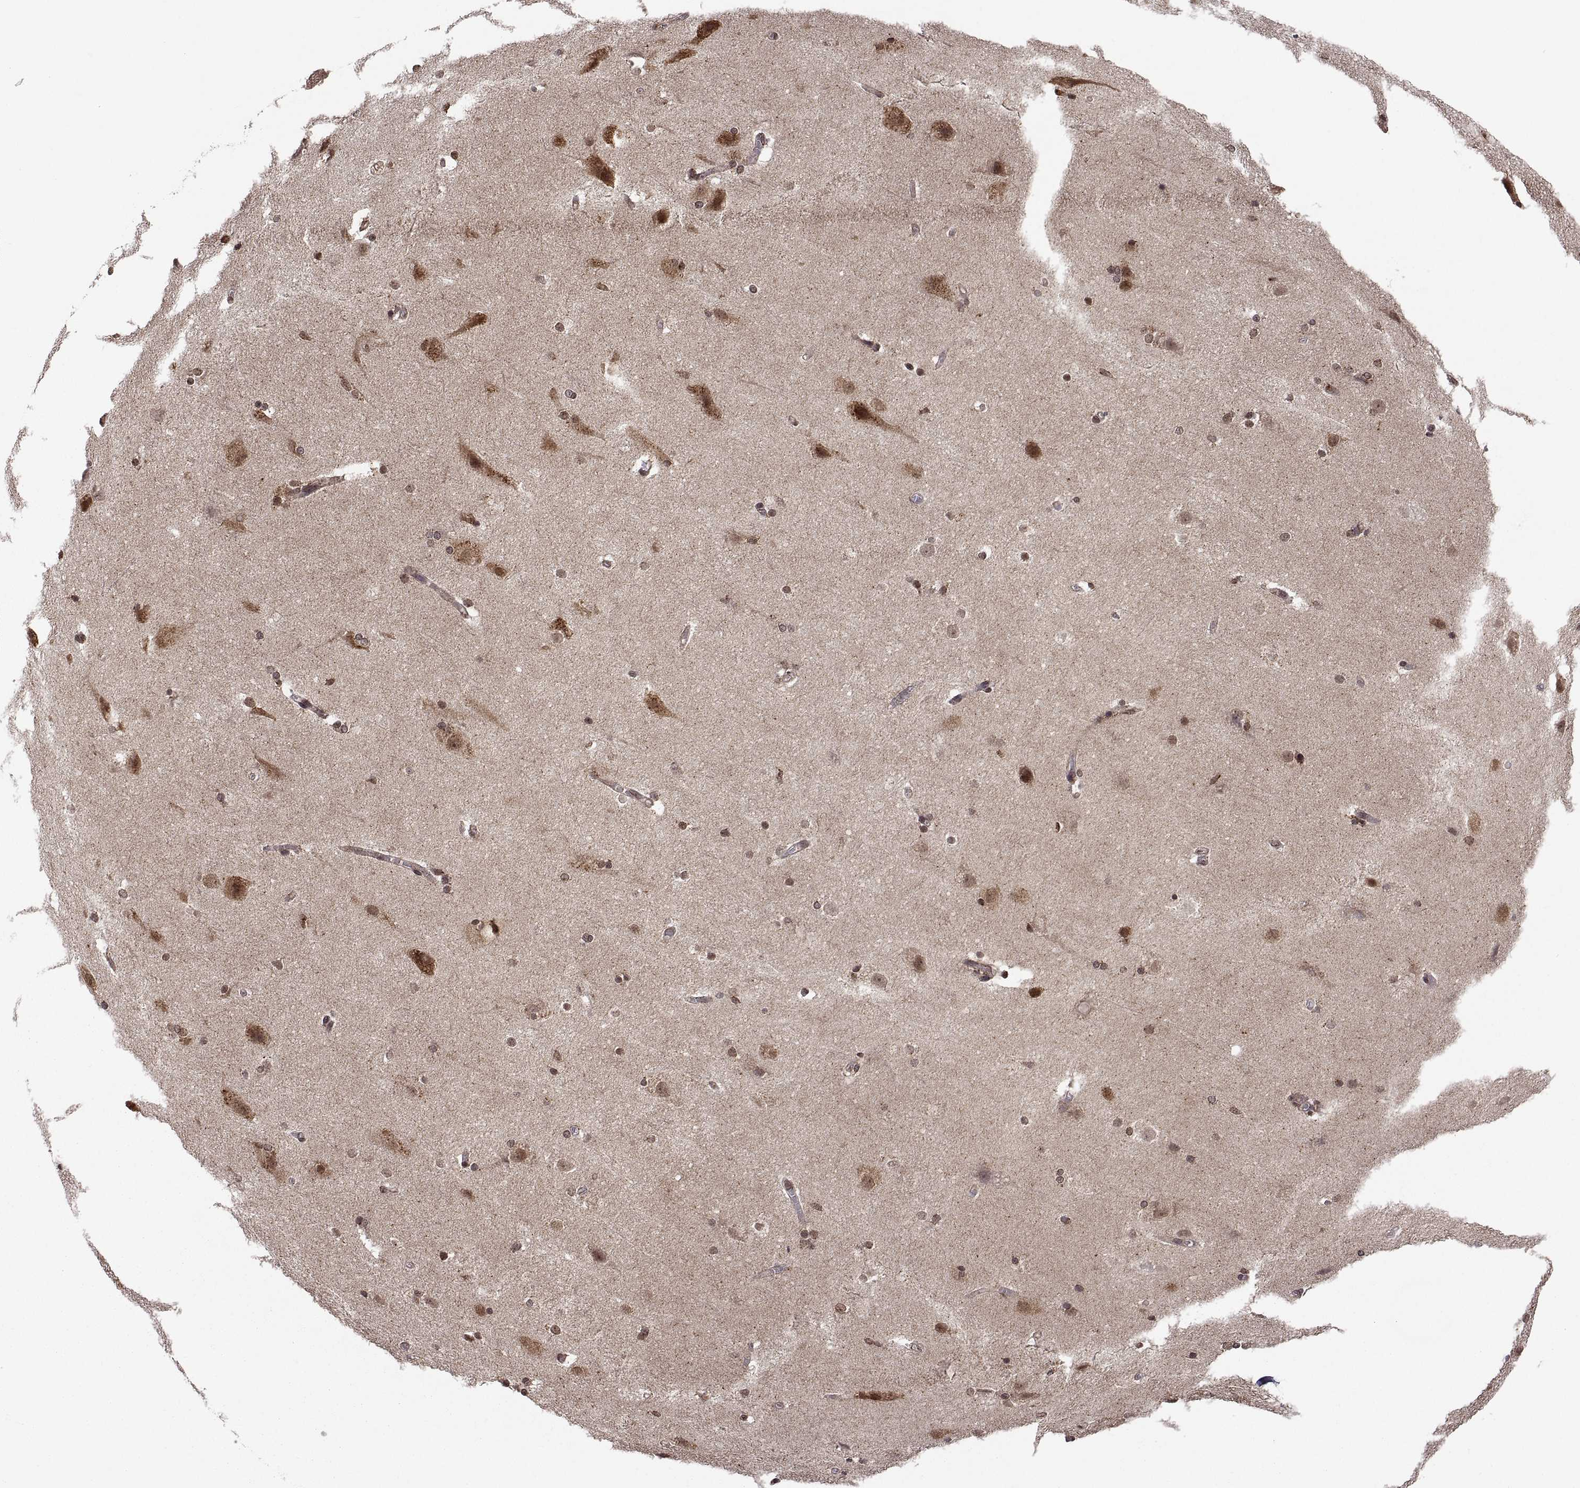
{"staining": {"intensity": "weak", "quantity": "25%-75%", "location": "cytoplasmic/membranous,nuclear"}, "tissue": "hippocampus", "cell_type": "Glial cells", "image_type": "normal", "snomed": [{"axis": "morphology", "description": "Normal tissue, NOS"}, {"axis": "topography", "description": "Cerebral cortex"}, {"axis": "topography", "description": "Hippocampus"}], "caption": "A histopathology image of human hippocampus stained for a protein exhibits weak cytoplasmic/membranous,nuclear brown staining in glial cells. Ihc stains the protein in brown and the nuclei are stained blue.", "gene": "ZNRF2", "patient": {"sex": "female", "age": 19}}